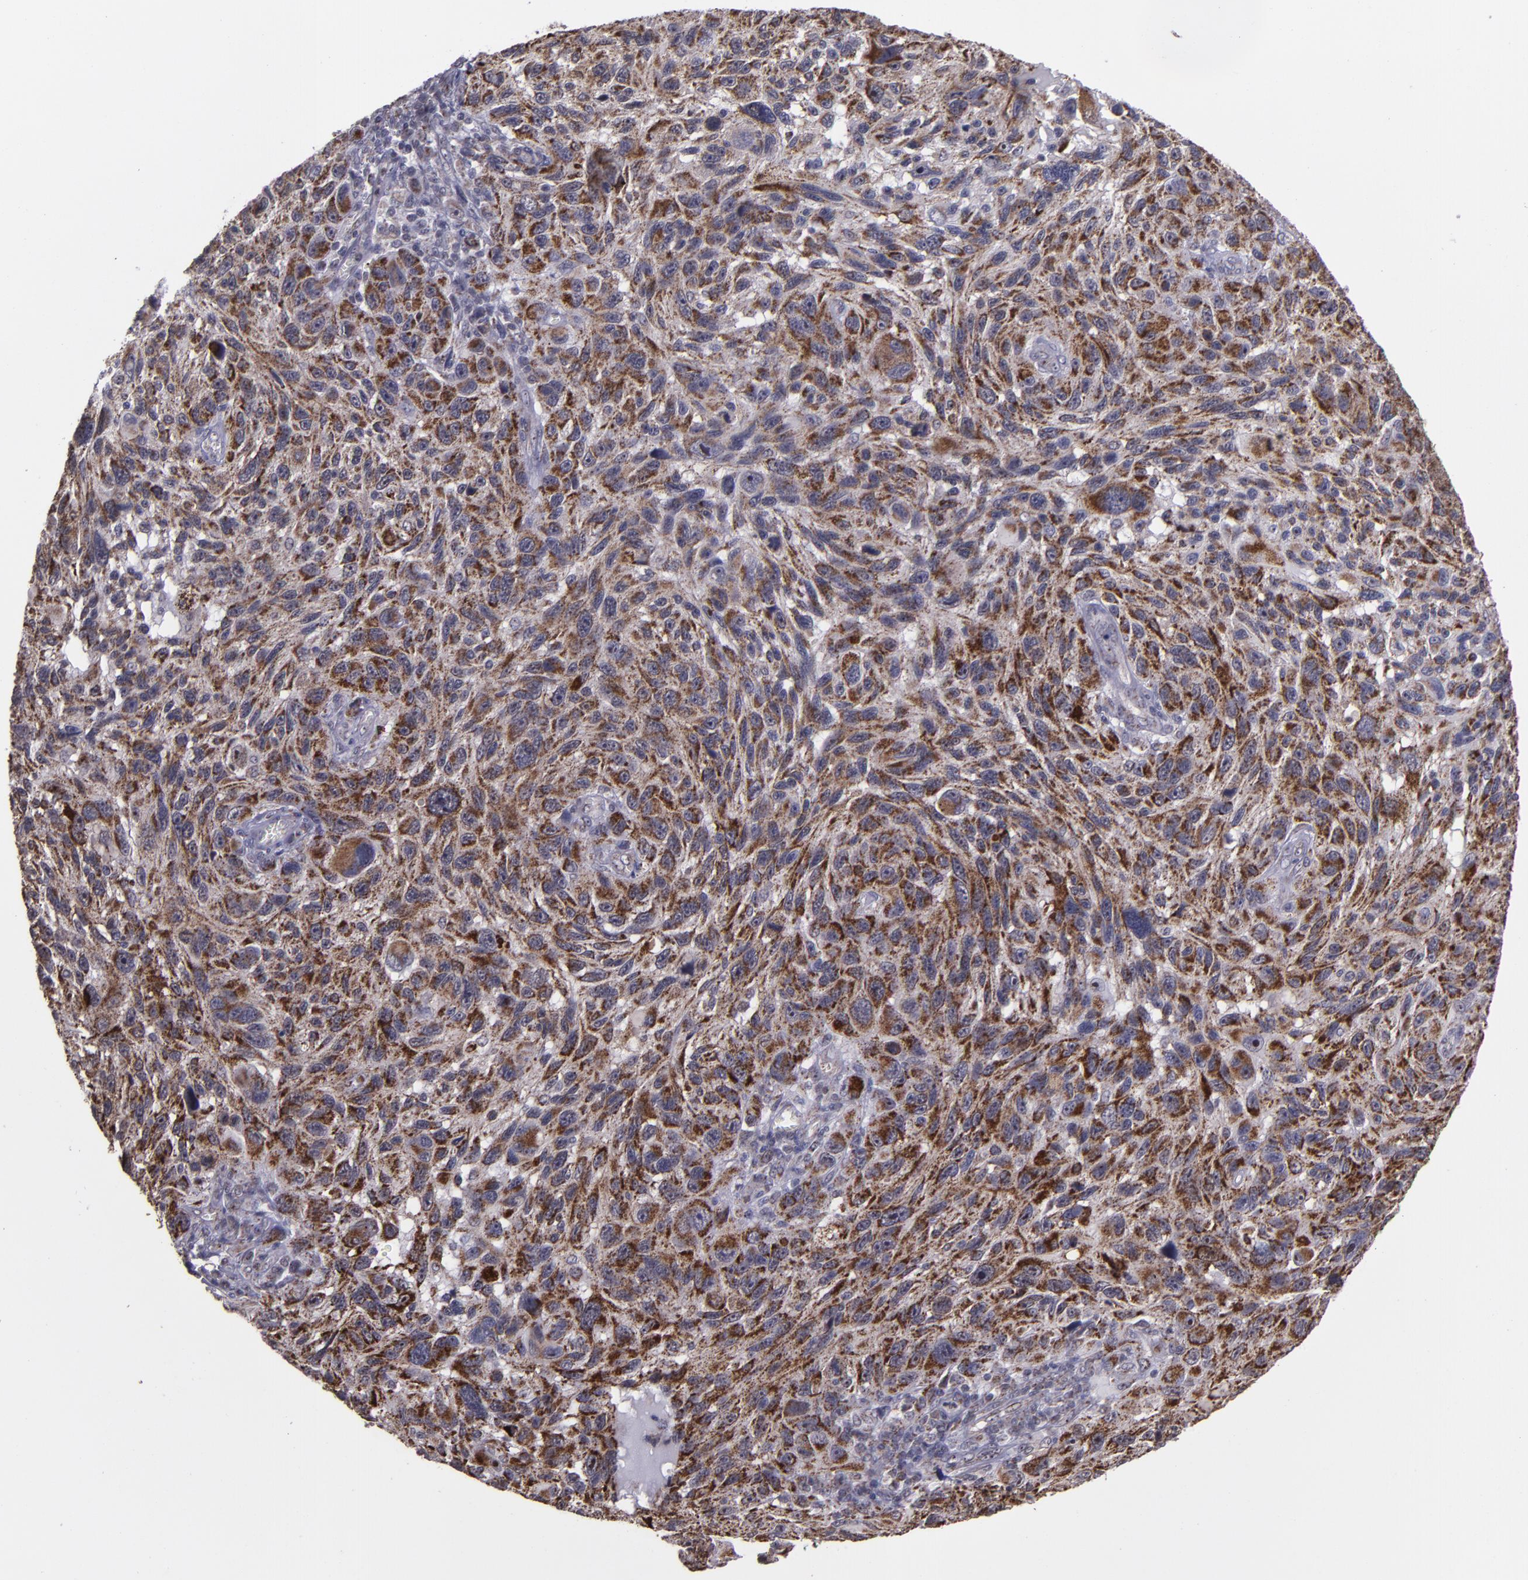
{"staining": {"intensity": "strong", "quantity": ">75%", "location": "cytoplasmic/membranous"}, "tissue": "melanoma", "cell_type": "Tumor cells", "image_type": "cancer", "snomed": [{"axis": "morphology", "description": "Malignant melanoma, NOS"}, {"axis": "topography", "description": "Skin"}], "caption": "DAB (3,3'-diaminobenzidine) immunohistochemical staining of human malignant melanoma displays strong cytoplasmic/membranous protein positivity in about >75% of tumor cells.", "gene": "LONP1", "patient": {"sex": "male", "age": 53}}